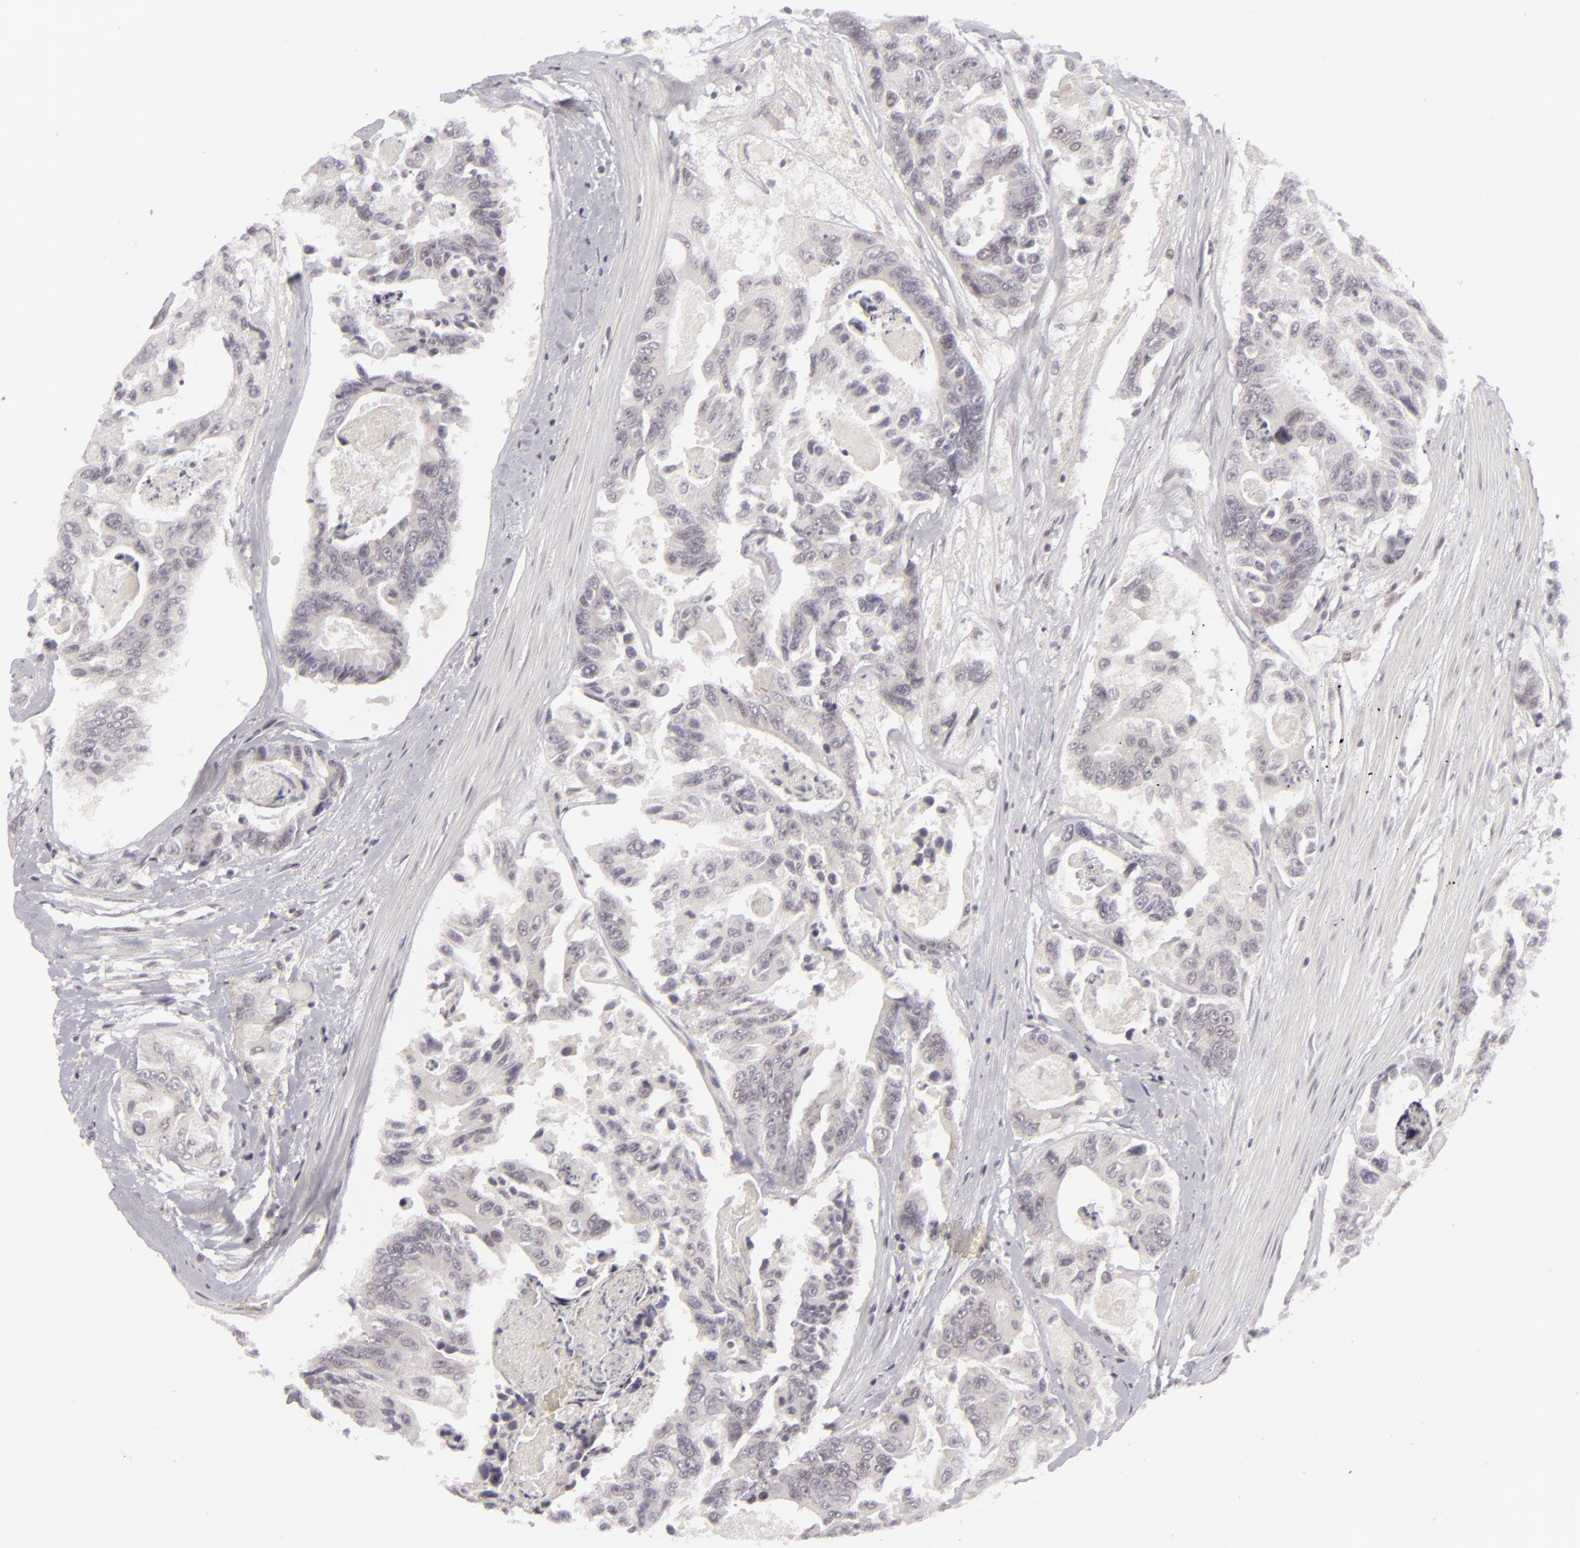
{"staining": {"intensity": "negative", "quantity": "none", "location": "none"}, "tissue": "colorectal cancer", "cell_type": "Tumor cells", "image_type": "cancer", "snomed": [{"axis": "morphology", "description": "Adenocarcinoma, NOS"}, {"axis": "topography", "description": "Colon"}], "caption": "Immunohistochemistry (IHC) micrograph of neoplastic tissue: human adenocarcinoma (colorectal) stained with DAB shows no significant protein staining in tumor cells. (Brightfield microscopy of DAB immunohistochemistry at high magnification).", "gene": "DLG3", "patient": {"sex": "female", "age": 86}}